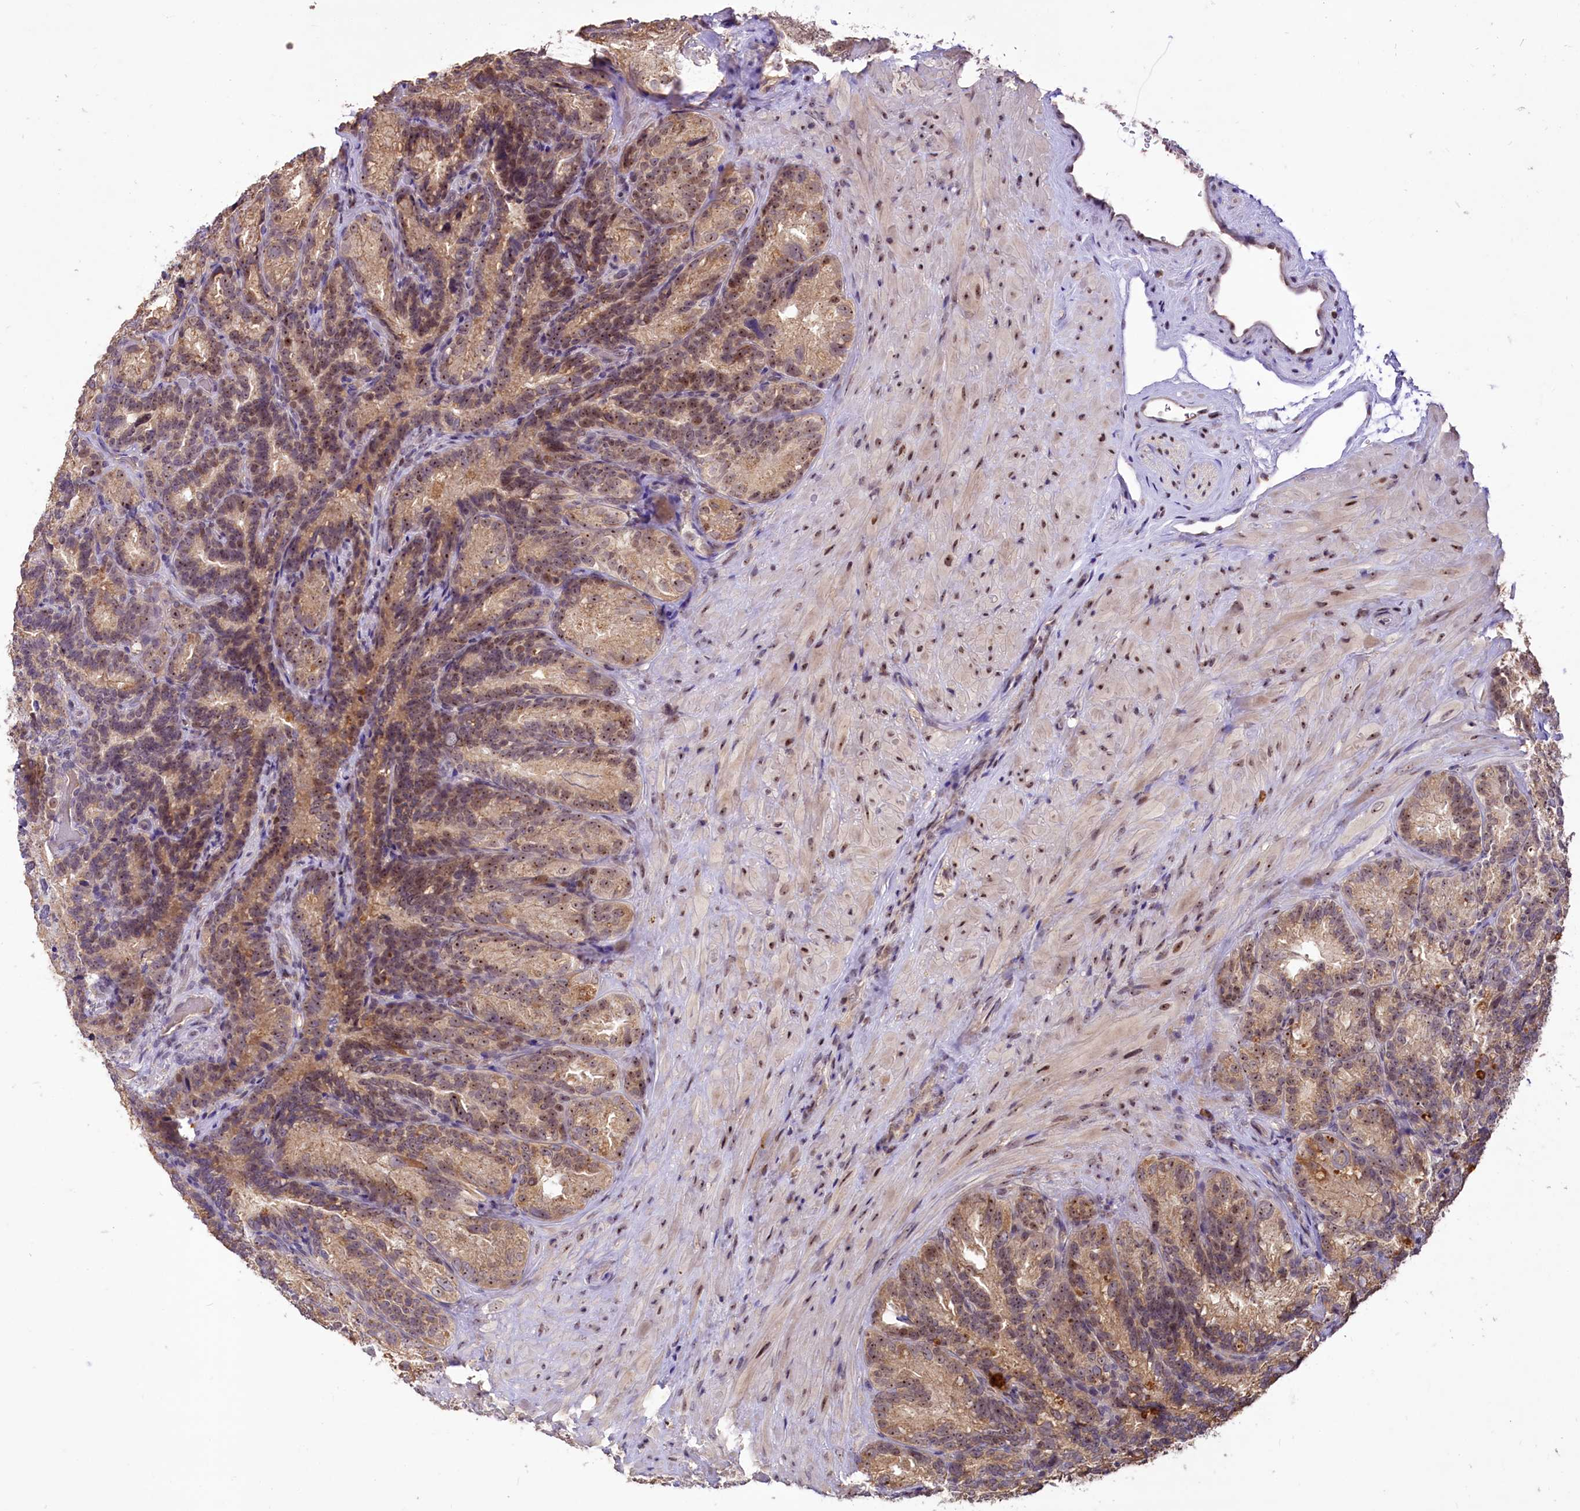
{"staining": {"intensity": "moderate", "quantity": ">75%", "location": "cytoplasmic/membranous,nuclear"}, "tissue": "seminal vesicle", "cell_type": "Glandular cells", "image_type": "normal", "snomed": [{"axis": "morphology", "description": "Normal tissue, NOS"}, {"axis": "topography", "description": "Seminal veicle"}], "caption": "Immunohistochemical staining of benign human seminal vesicle demonstrates medium levels of moderate cytoplasmic/membranous,nuclear staining in approximately >75% of glandular cells. Nuclei are stained in blue.", "gene": "RRP8", "patient": {"sex": "male", "age": 60}}